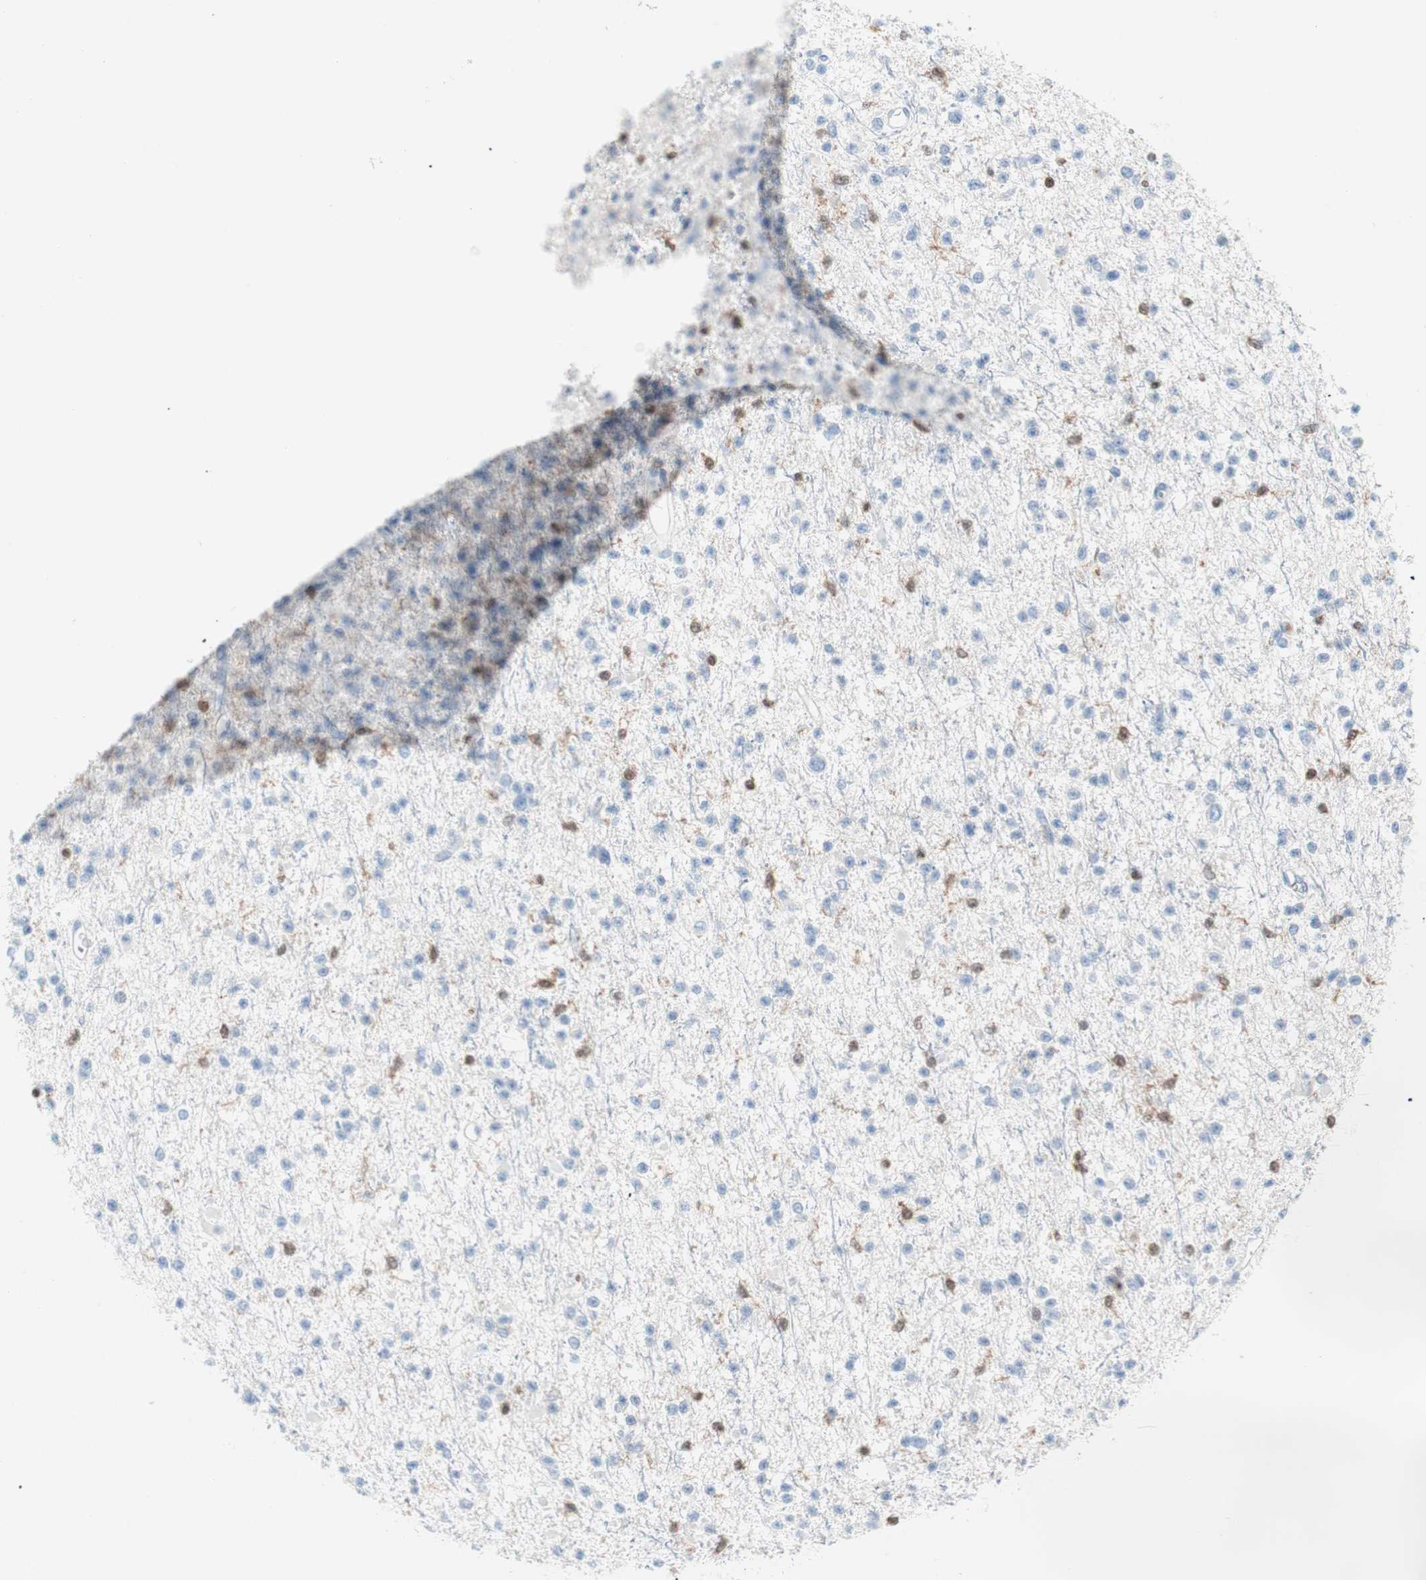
{"staining": {"intensity": "moderate", "quantity": "<25%", "location": "nuclear"}, "tissue": "glioma", "cell_type": "Tumor cells", "image_type": "cancer", "snomed": [{"axis": "morphology", "description": "Glioma, malignant, Low grade"}, {"axis": "topography", "description": "Brain"}], "caption": "Immunohistochemical staining of human glioma reveals moderate nuclear protein expression in approximately <25% of tumor cells. The staining was performed using DAB, with brown indicating positive protein expression. Nuclei are stained blue with hematoxylin.", "gene": "IL18", "patient": {"sex": "female", "age": 22}}